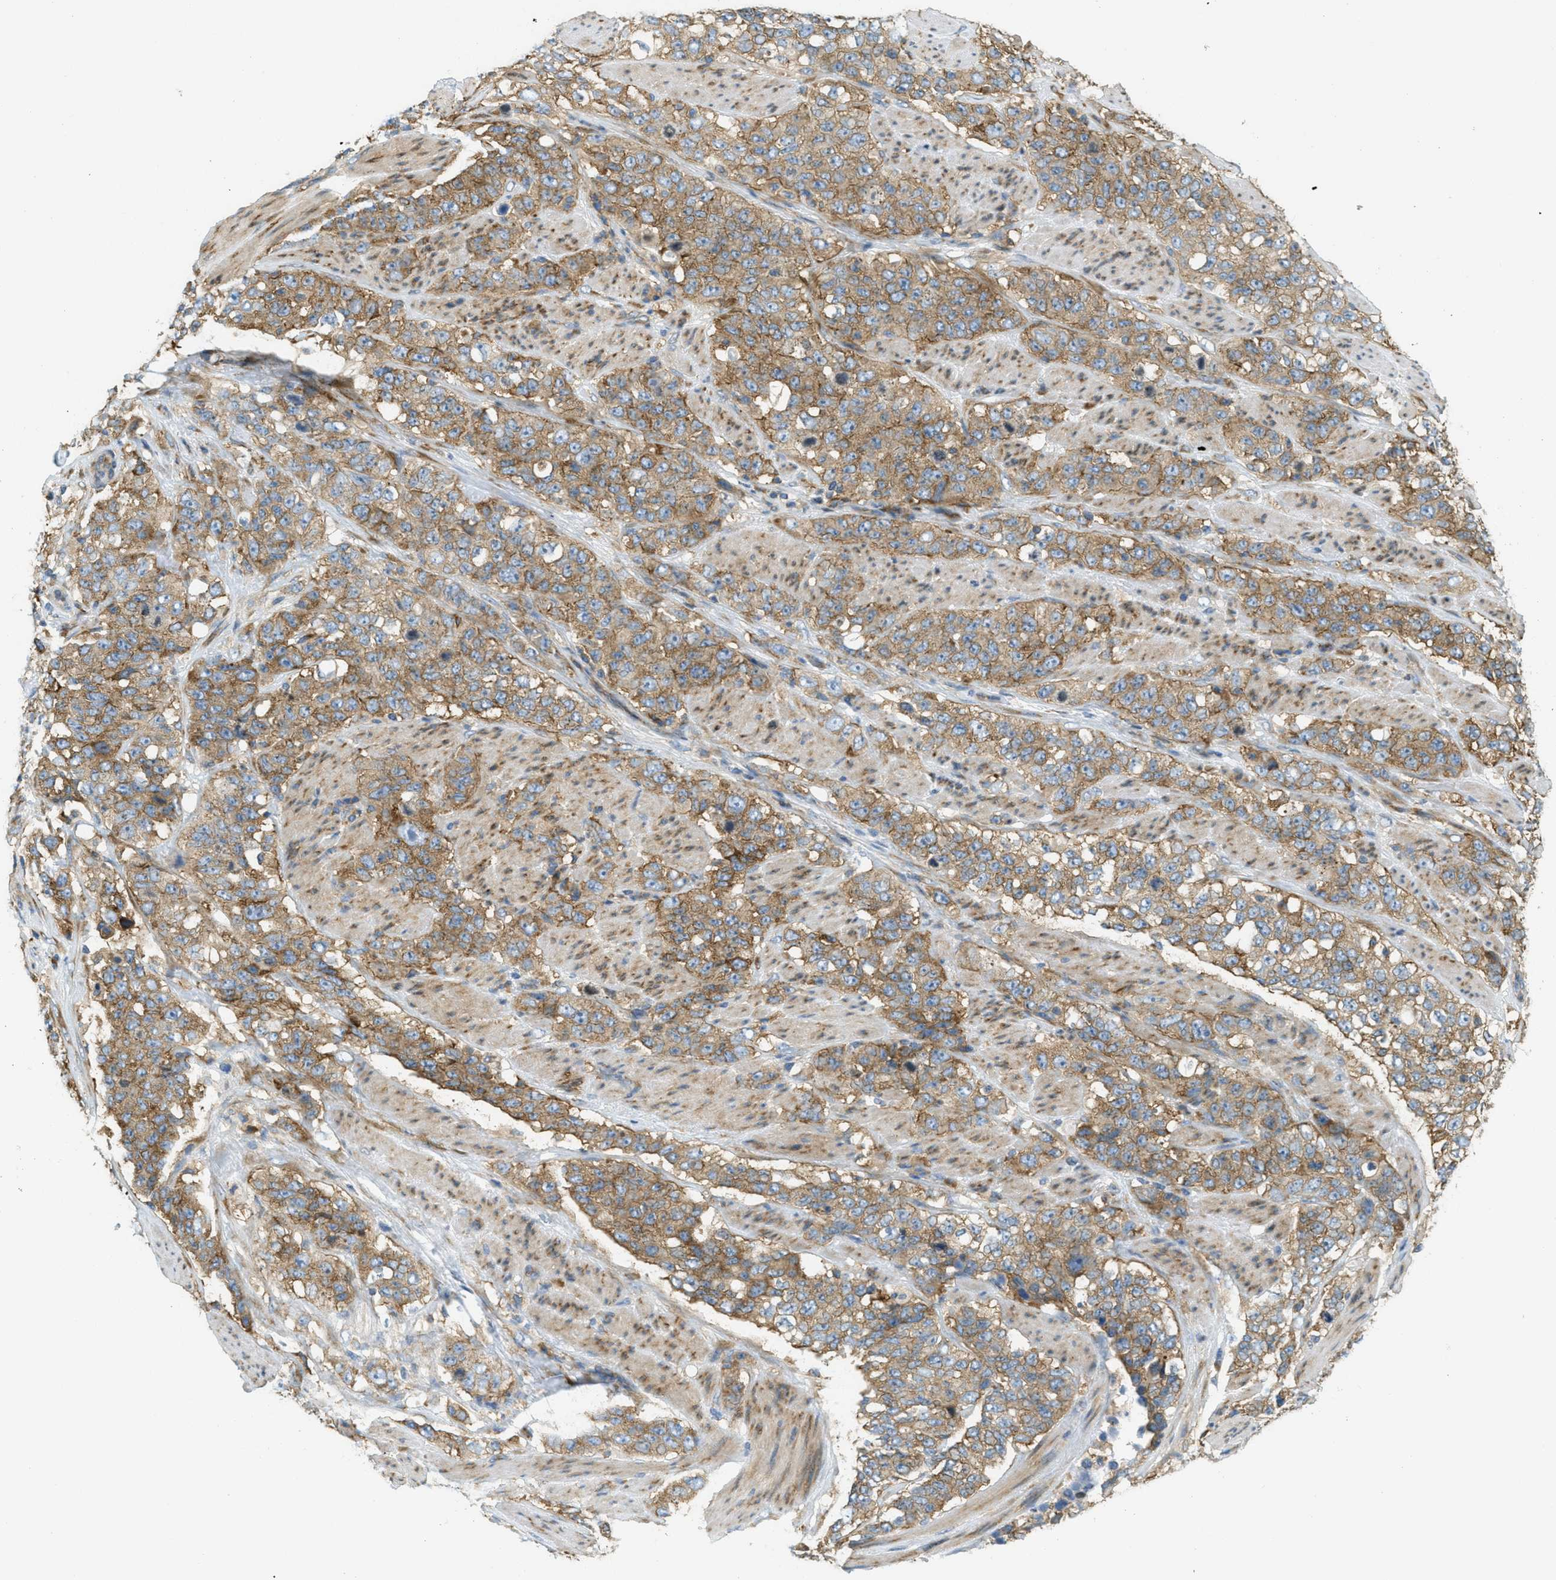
{"staining": {"intensity": "moderate", "quantity": ">75%", "location": "cytoplasmic/membranous"}, "tissue": "stomach cancer", "cell_type": "Tumor cells", "image_type": "cancer", "snomed": [{"axis": "morphology", "description": "Adenocarcinoma, NOS"}, {"axis": "topography", "description": "Stomach"}], "caption": "Immunohistochemical staining of human stomach cancer reveals medium levels of moderate cytoplasmic/membranous positivity in about >75% of tumor cells.", "gene": "ABCF1", "patient": {"sex": "male", "age": 48}}